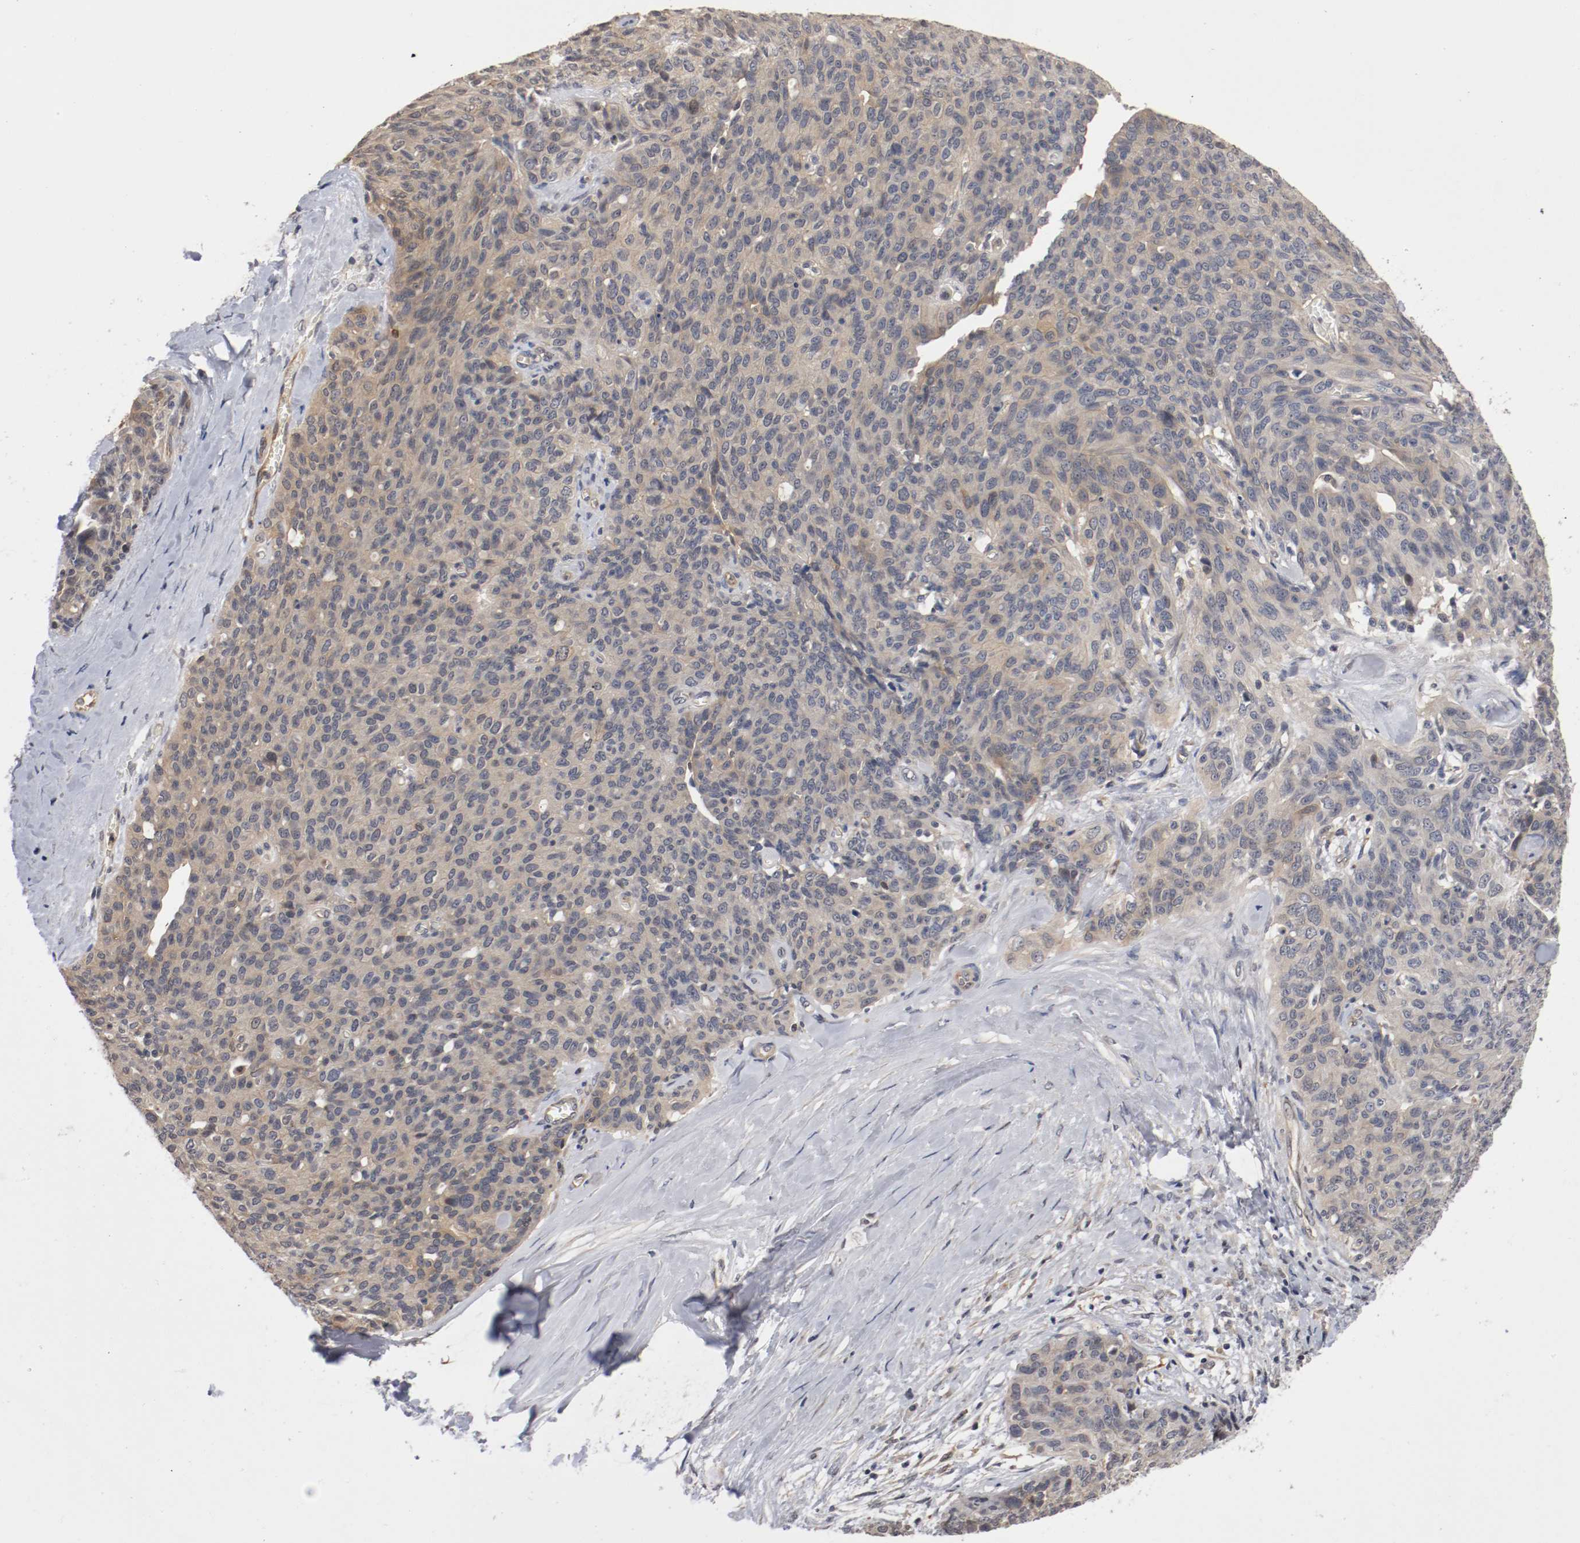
{"staining": {"intensity": "weak", "quantity": "25%-75%", "location": "cytoplasmic/membranous"}, "tissue": "ovarian cancer", "cell_type": "Tumor cells", "image_type": "cancer", "snomed": [{"axis": "morphology", "description": "Carcinoma, endometroid"}, {"axis": "topography", "description": "Ovary"}], "caption": "About 25%-75% of tumor cells in human ovarian cancer reveal weak cytoplasmic/membranous protein positivity as visualized by brown immunohistochemical staining.", "gene": "RBM23", "patient": {"sex": "female", "age": 60}}